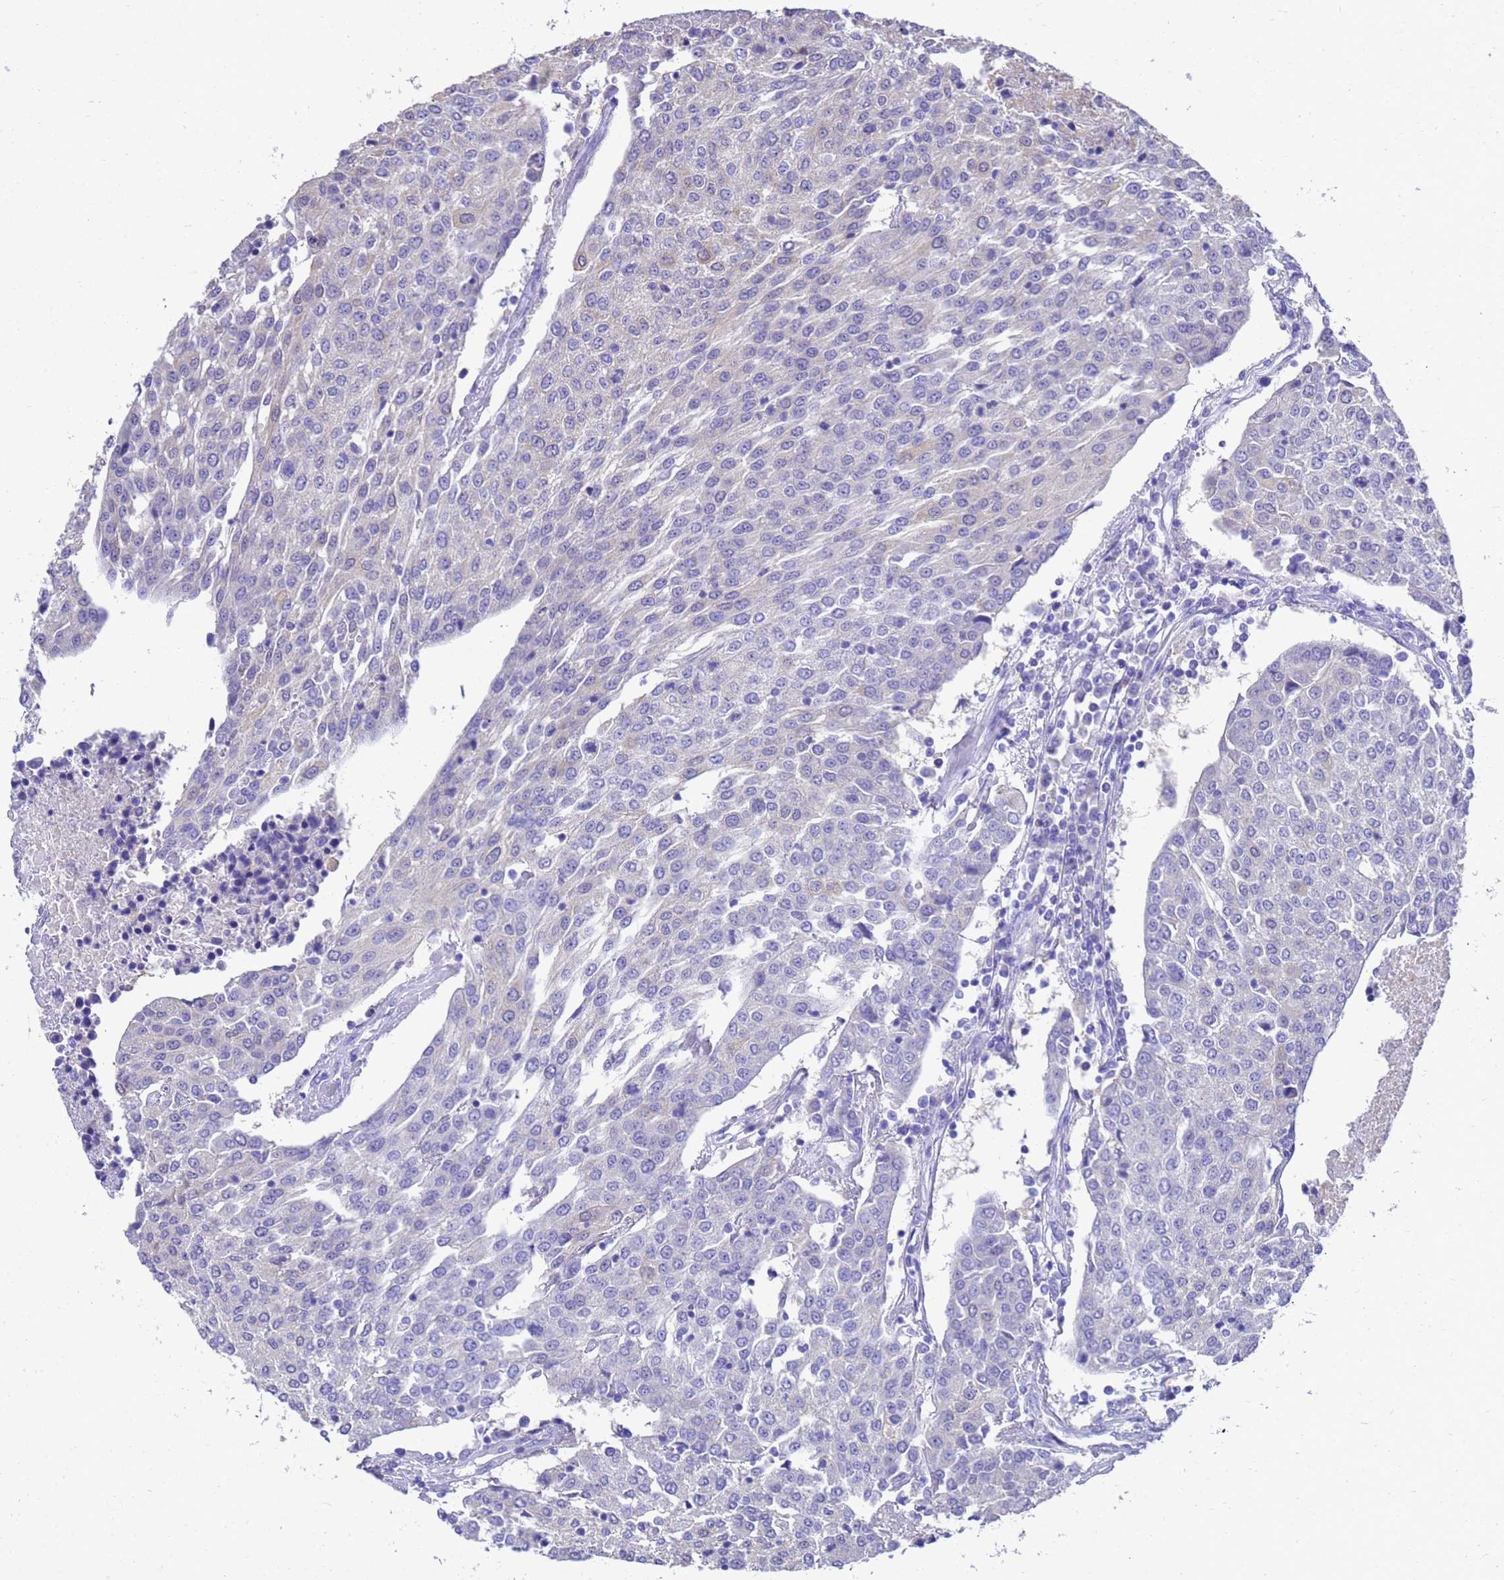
{"staining": {"intensity": "negative", "quantity": "none", "location": "none"}, "tissue": "urothelial cancer", "cell_type": "Tumor cells", "image_type": "cancer", "snomed": [{"axis": "morphology", "description": "Urothelial carcinoma, High grade"}, {"axis": "topography", "description": "Urinary bladder"}], "caption": "The photomicrograph exhibits no staining of tumor cells in urothelial cancer. Brightfield microscopy of immunohistochemistry stained with DAB (brown) and hematoxylin (blue), captured at high magnification.", "gene": "MS4A13", "patient": {"sex": "female", "age": 85}}